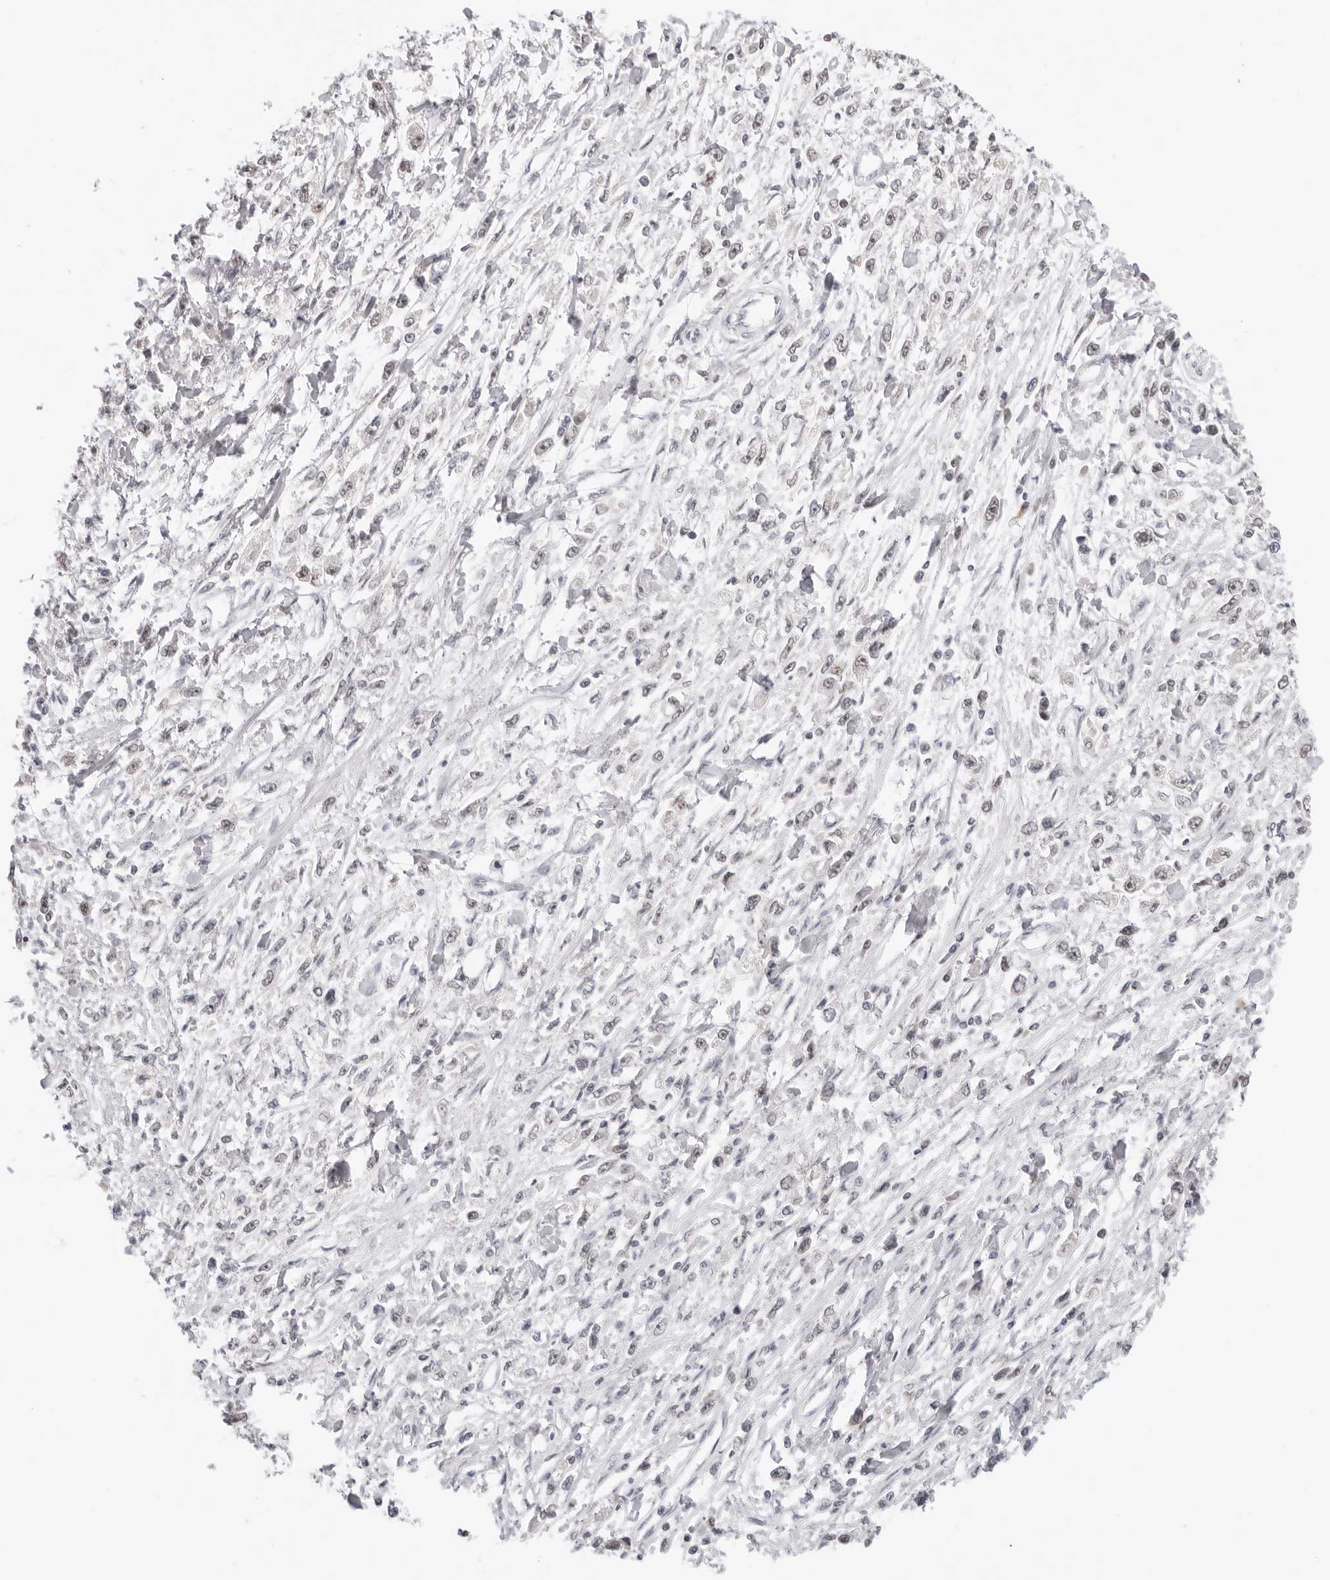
{"staining": {"intensity": "weak", "quantity": ">75%", "location": "nuclear"}, "tissue": "stomach cancer", "cell_type": "Tumor cells", "image_type": "cancer", "snomed": [{"axis": "morphology", "description": "Adenocarcinoma, NOS"}, {"axis": "topography", "description": "Stomach"}], "caption": "Adenocarcinoma (stomach) stained with immunohistochemistry displays weak nuclear positivity in approximately >75% of tumor cells. (DAB IHC with brightfield microscopy, high magnification).", "gene": "MSH6", "patient": {"sex": "female", "age": 59}}